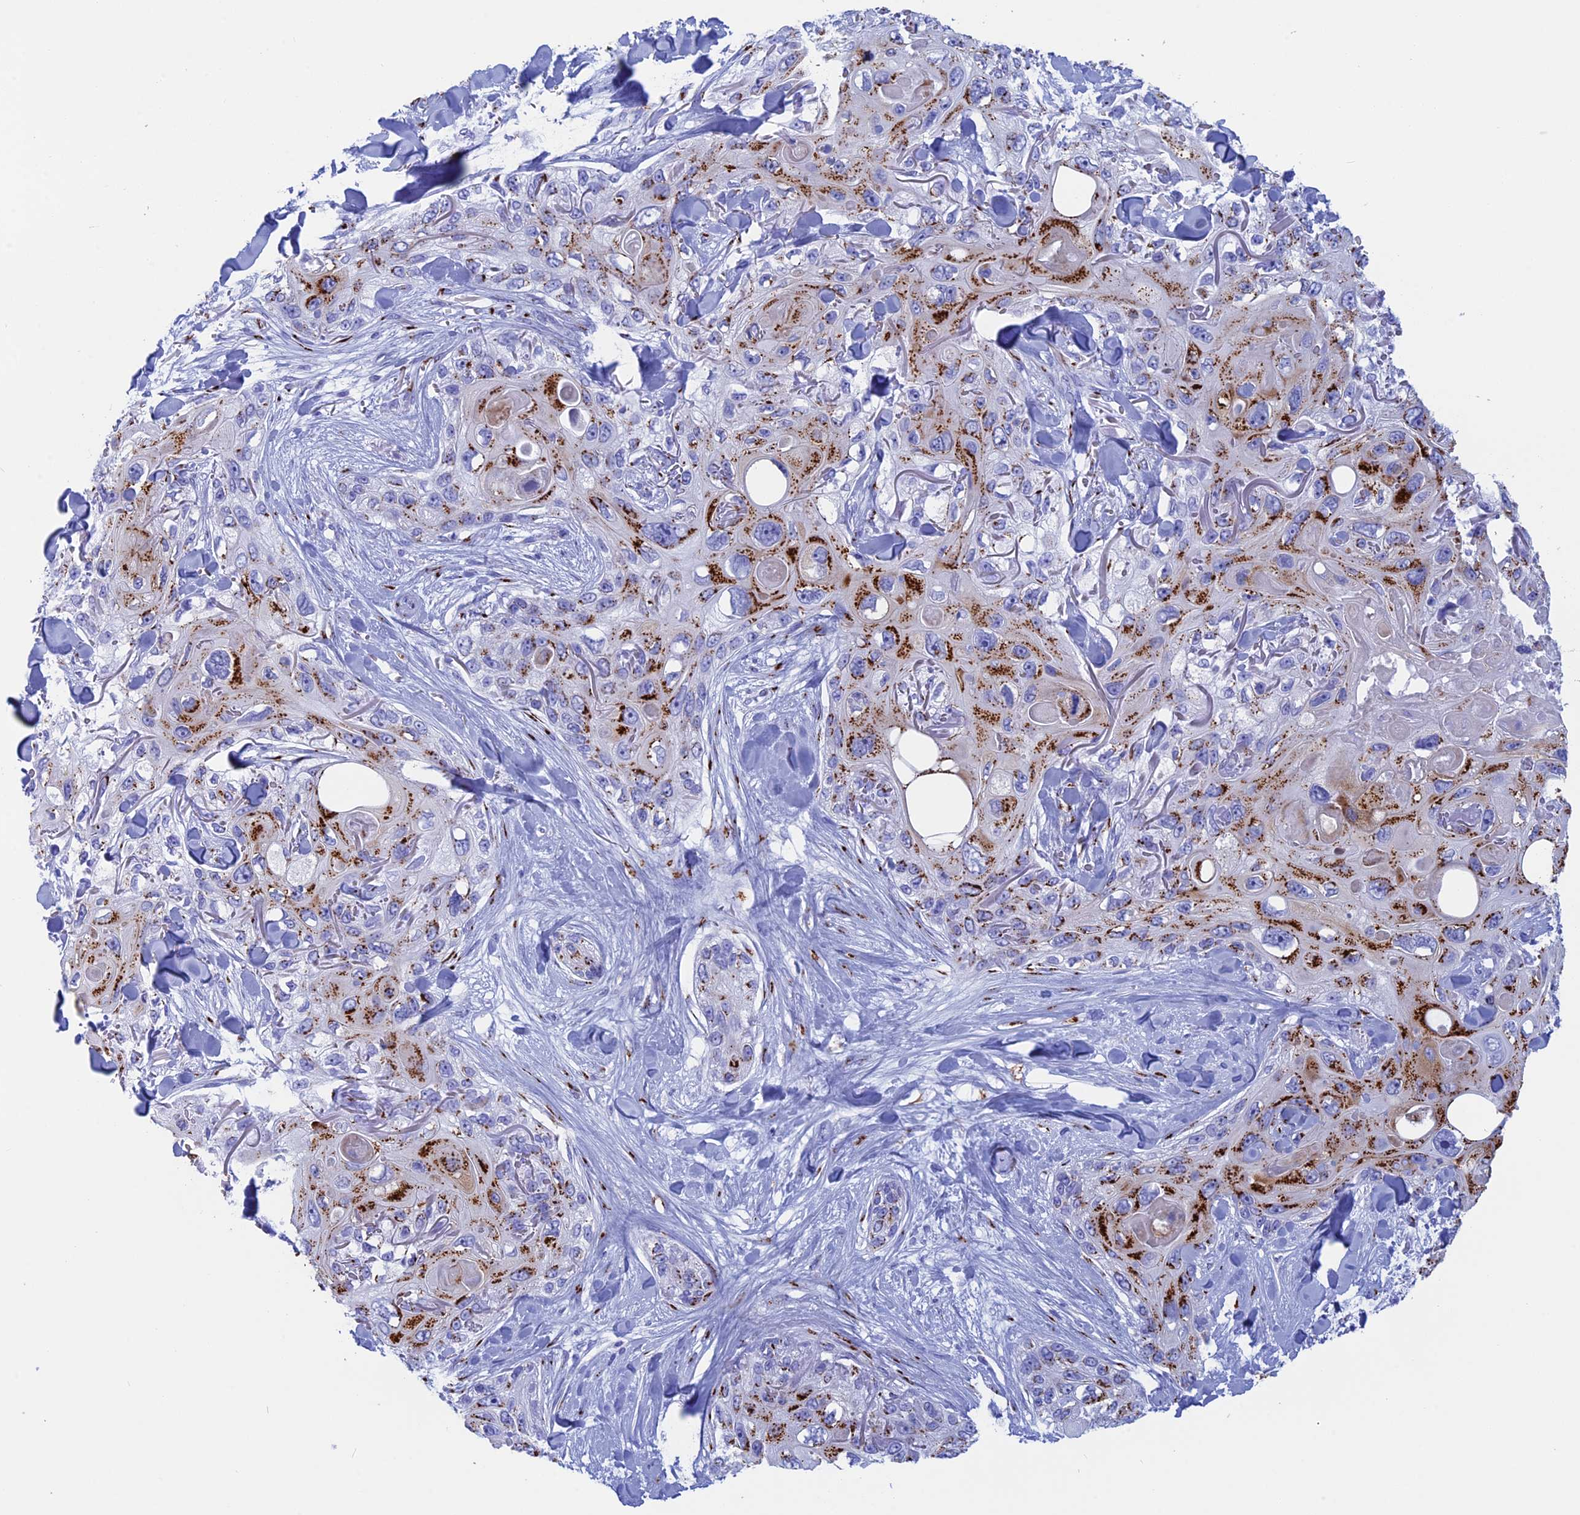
{"staining": {"intensity": "strong", "quantity": "25%-75%", "location": "cytoplasmic/membranous"}, "tissue": "skin cancer", "cell_type": "Tumor cells", "image_type": "cancer", "snomed": [{"axis": "morphology", "description": "Normal tissue, NOS"}, {"axis": "morphology", "description": "Squamous cell carcinoma, NOS"}, {"axis": "topography", "description": "Skin"}], "caption": "Immunohistochemistry staining of skin cancer, which exhibits high levels of strong cytoplasmic/membranous expression in about 25%-75% of tumor cells indicating strong cytoplasmic/membranous protein positivity. The staining was performed using DAB (brown) for protein detection and nuclei were counterstained in hematoxylin (blue).", "gene": "ERICH4", "patient": {"sex": "male", "age": 72}}